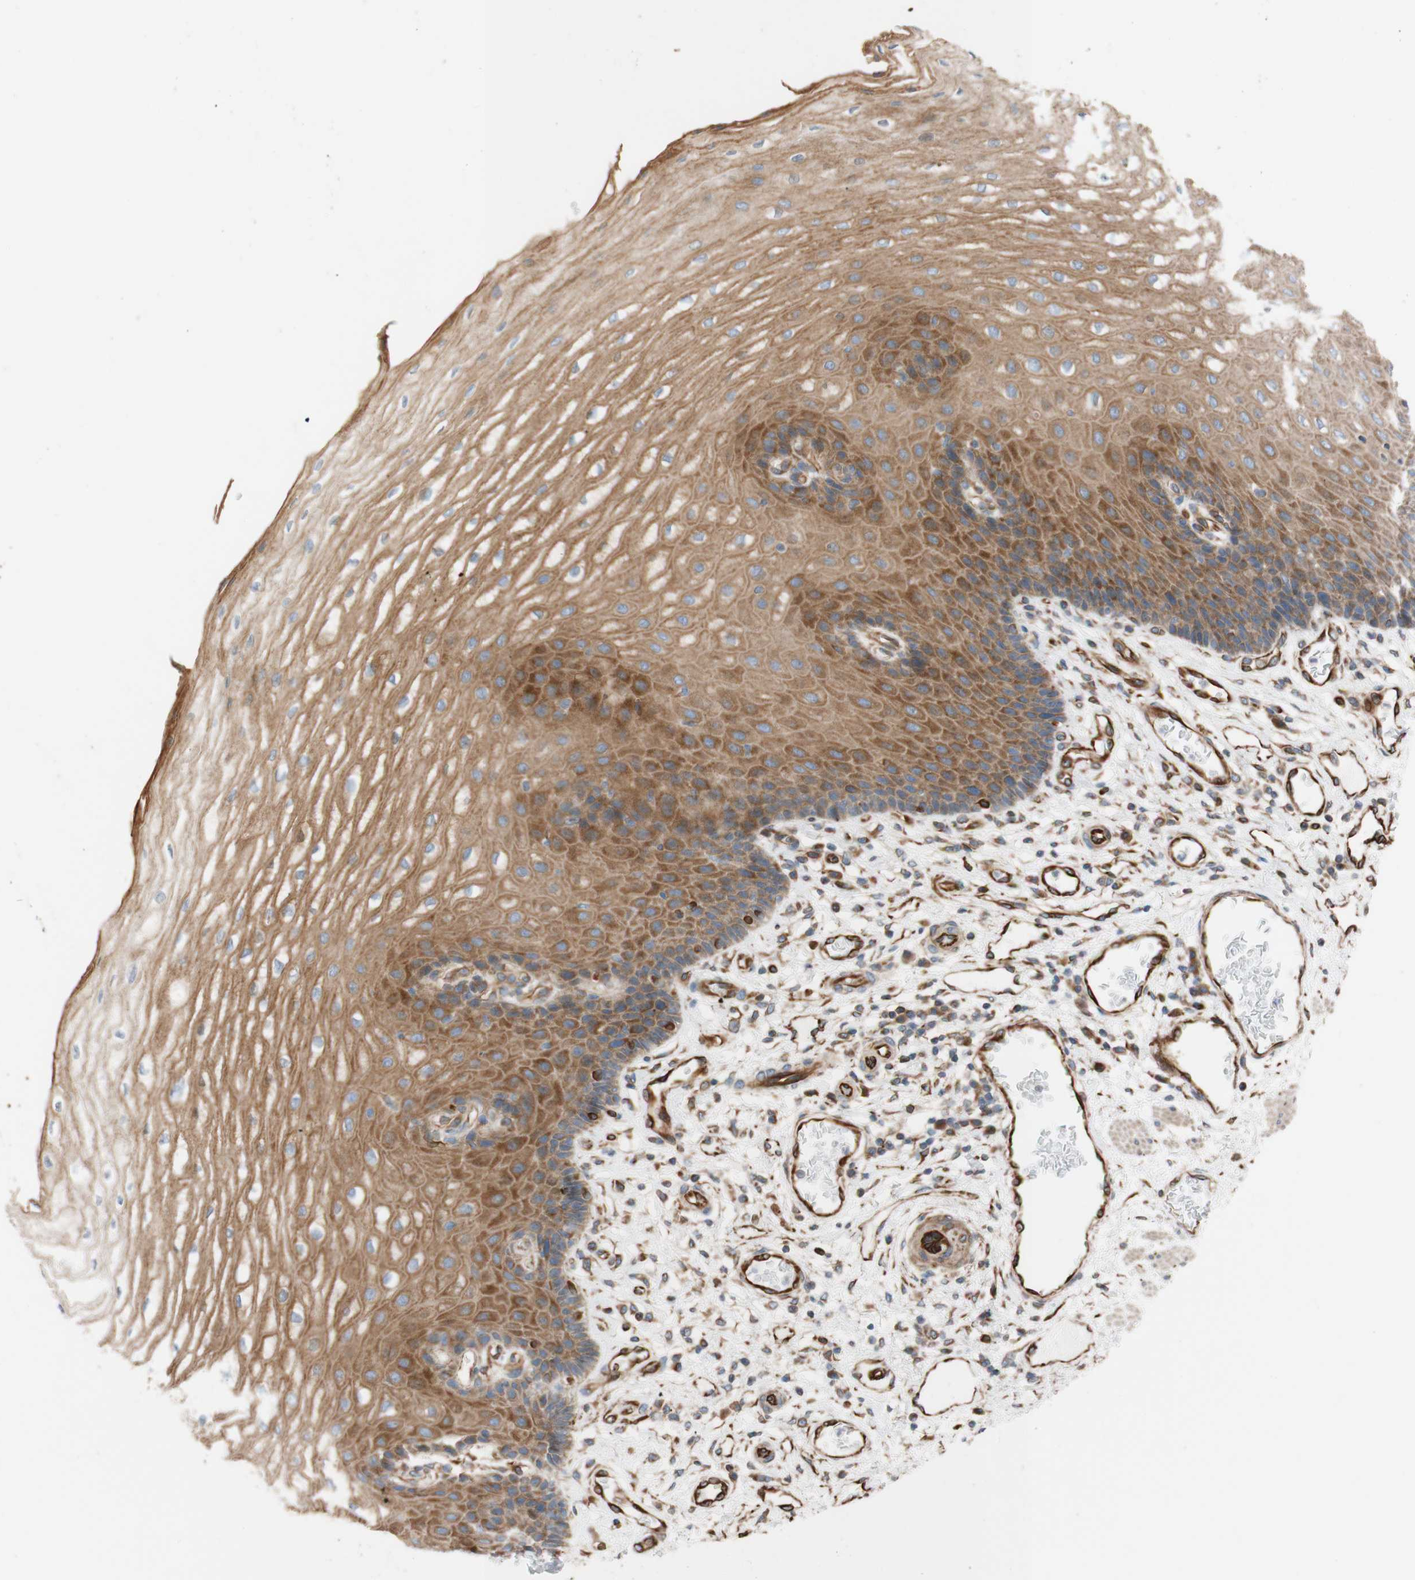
{"staining": {"intensity": "moderate", "quantity": ">75%", "location": "cytoplasmic/membranous"}, "tissue": "esophagus", "cell_type": "Squamous epithelial cells", "image_type": "normal", "snomed": [{"axis": "morphology", "description": "Normal tissue, NOS"}, {"axis": "topography", "description": "Esophagus"}], "caption": "A high-resolution histopathology image shows immunohistochemistry staining of normal esophagus, which shows moderate cytoplasmic/membranous expression in approximately >75% of squamous epithelial cells.", "gene": "C1orf43", "patient": {"sex": "male", "age": 54}}